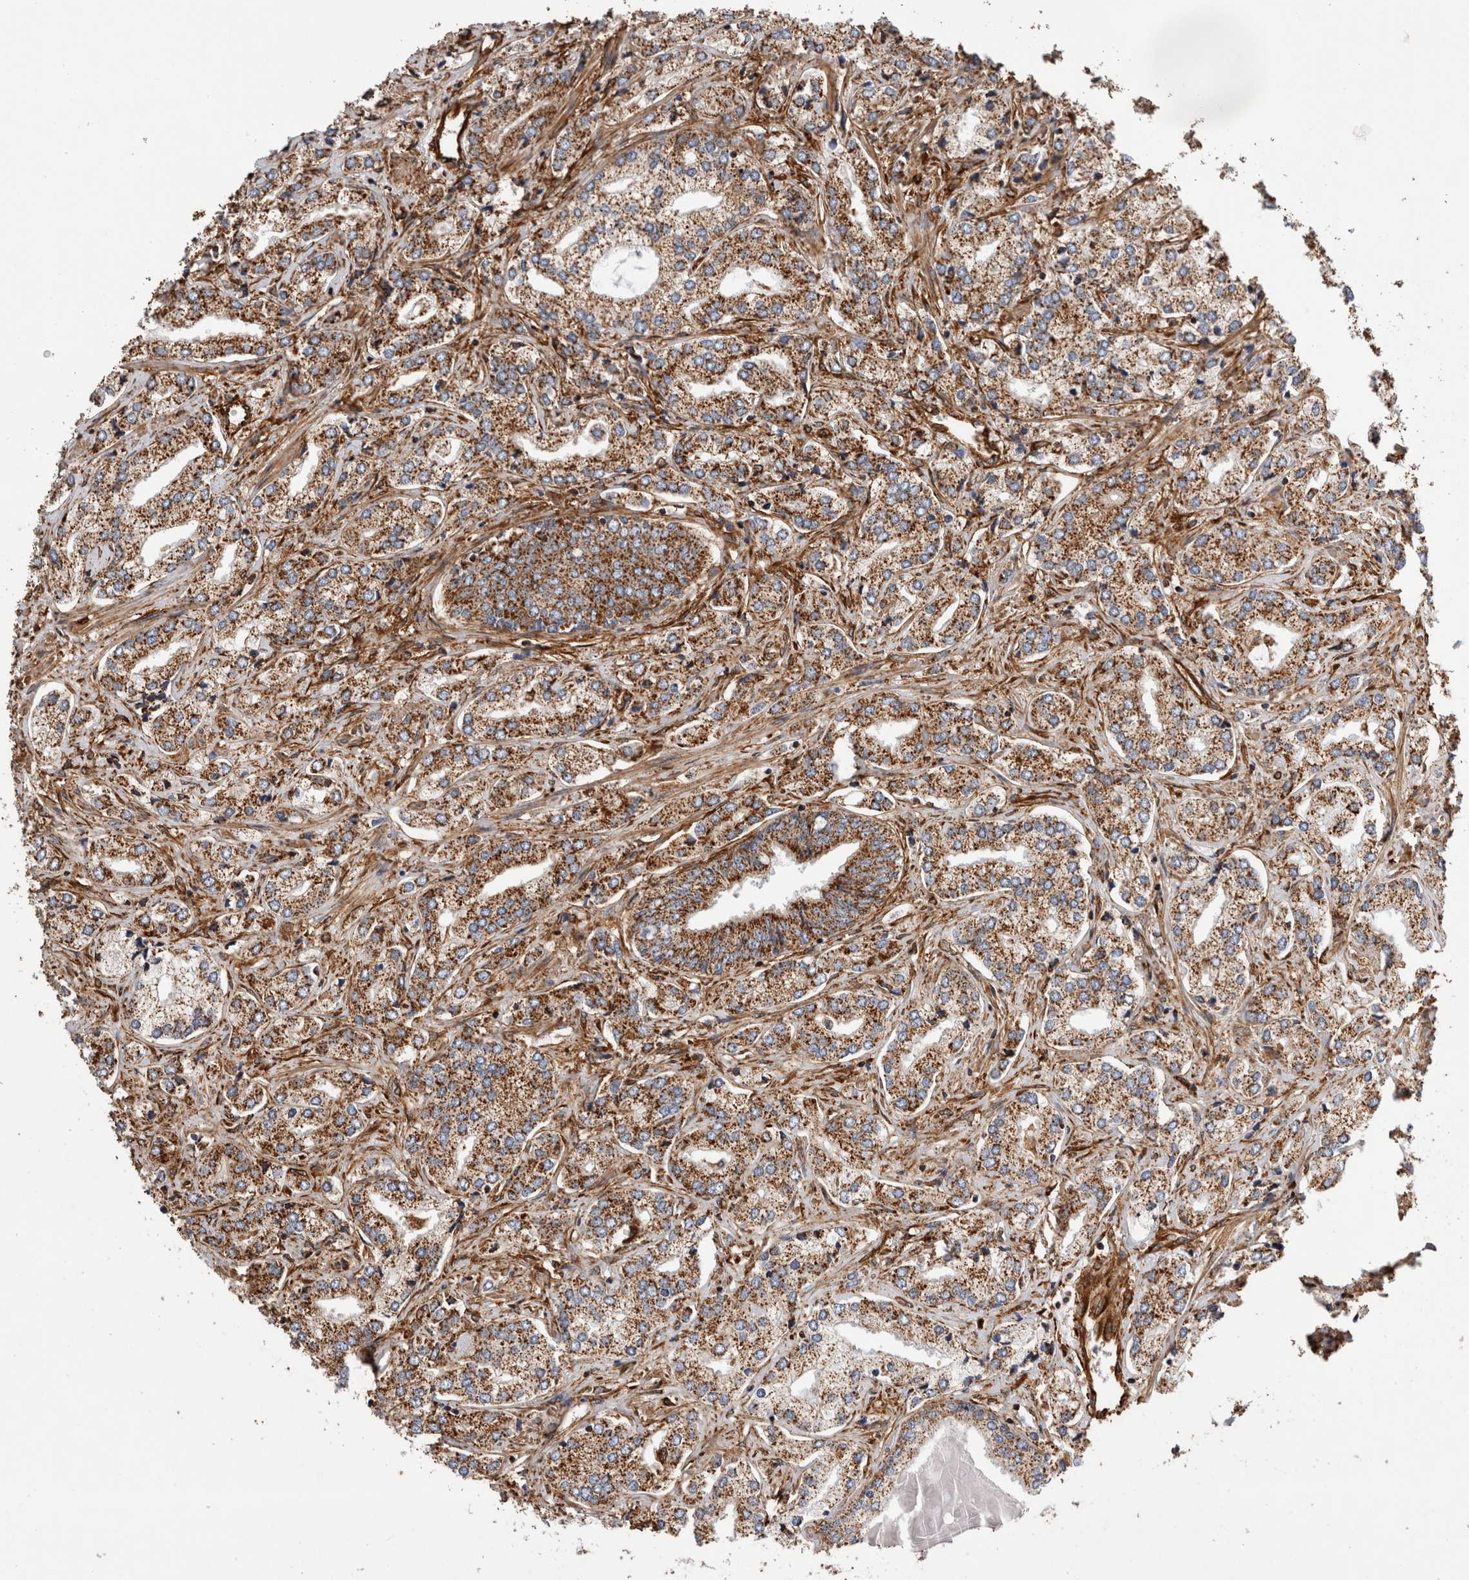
{"staining": {"intensity": "moderate", "quantity": ">75%", "location": "cytoplasmic/membranous"}, "tissue": "prostate cancer", "cell_type": "Tumor cells", "image_type": "cancer", "snomed": [{"axis": "morphology", "description": "Adenocarcinoma, High grade"}, {"axis": "topography", "description": "Prostate"}], "caption": "Human prostate cancer (adenocarcinoma (high-grade)) stained with a protein marker reveals moderate staining in tumor cells.", "gene": "ZNF397", "patient": {"sex": "male", "age": 66}}